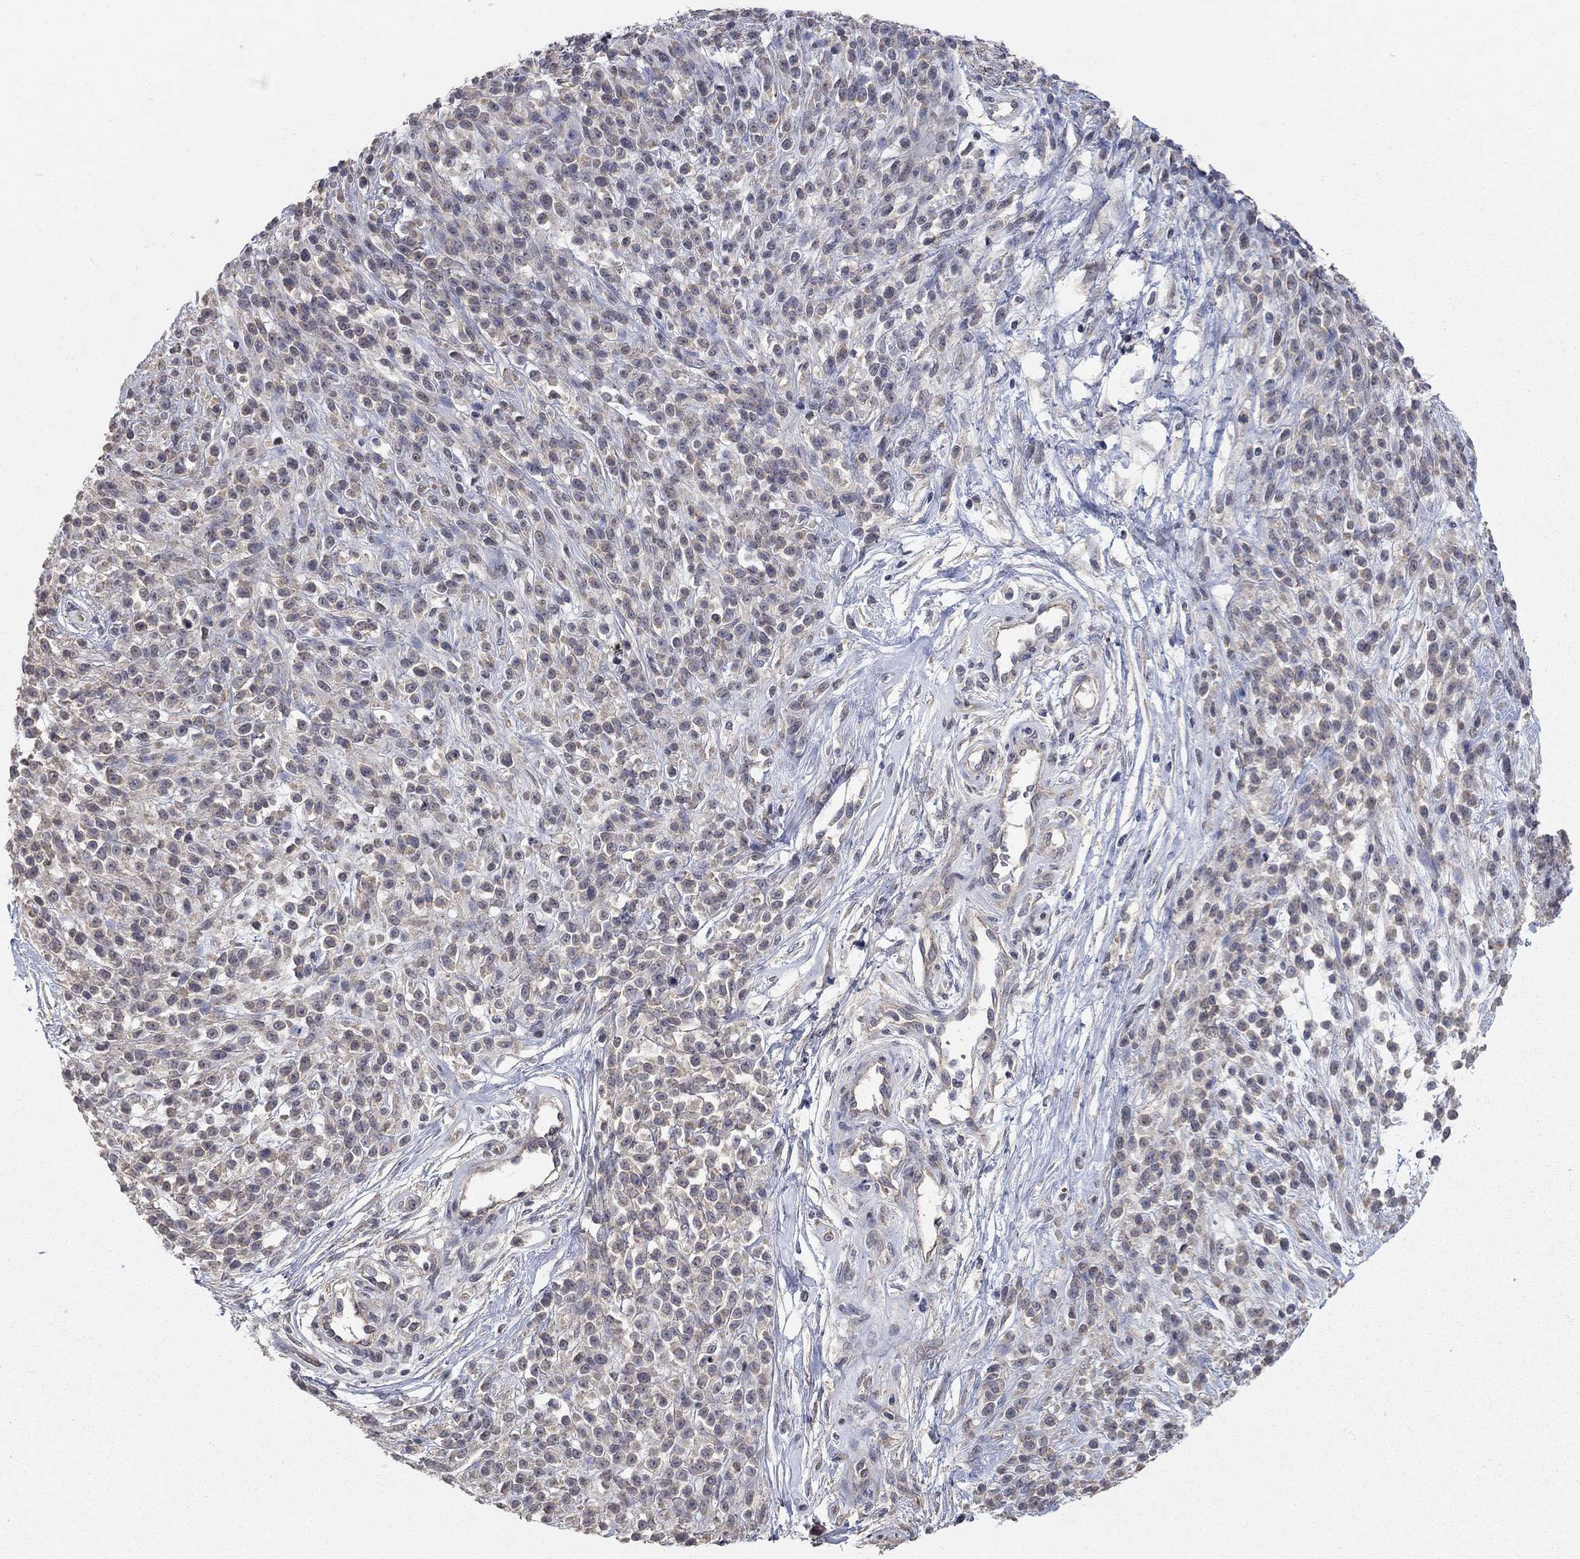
{"staining": {"intensity": "negative", "quantity": "none", "location": "none"}, "tissue": "melanoma", "cell_type": "Tumor cells", "image_type": "cancer", "snomed": [{"axis": "morphology", "description": "Malignant melanoma, NOS"}, {"axis": "topography", "description": "Skin"}, {"axis": "topography", "description": "Skin of trunk"}], "caption": "Tumor cells are negative for brown protein staining in melanoma.", "gene": "WASF3", "patient": {"sex": "male", "age": 74}}